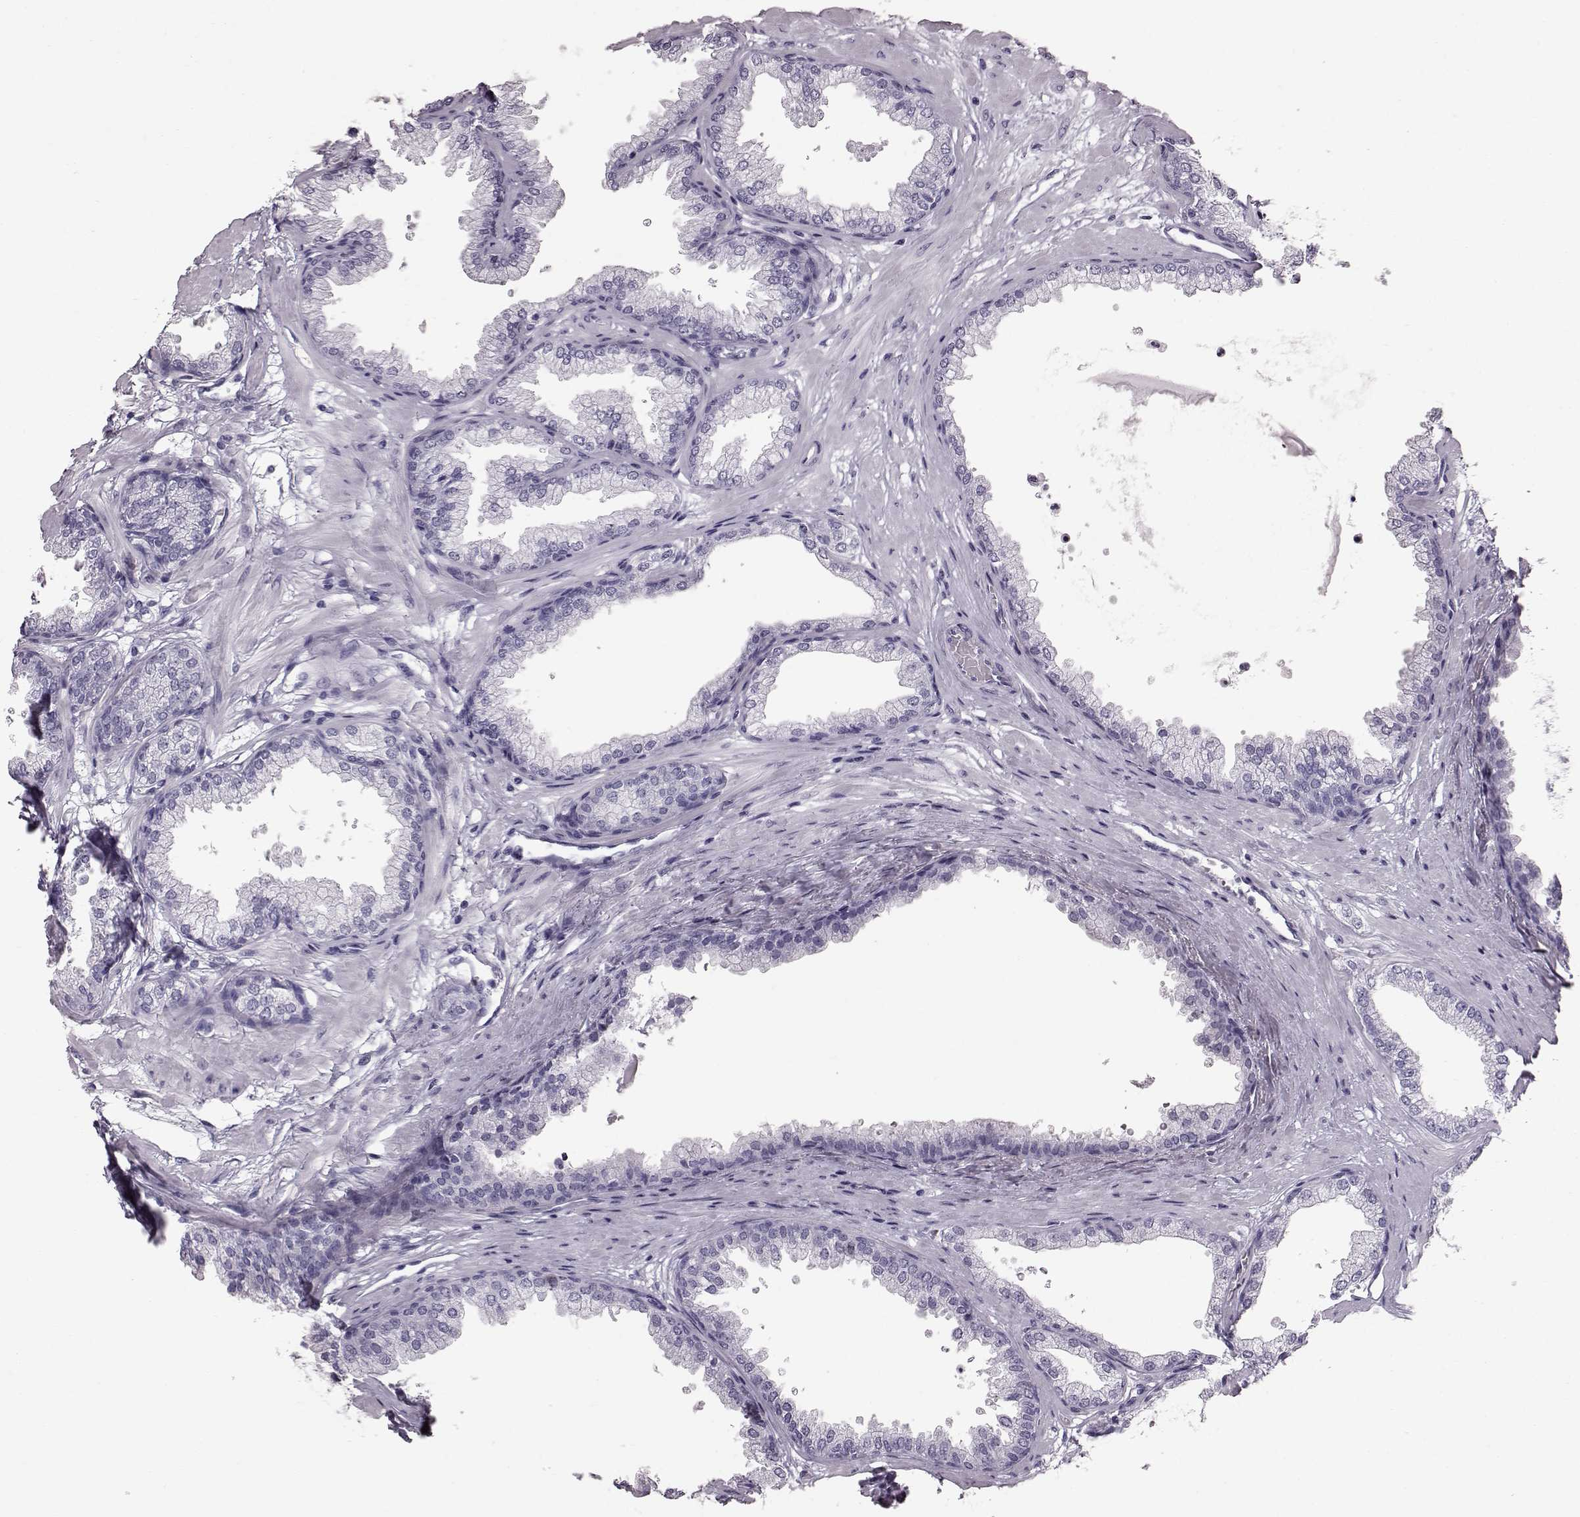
{"staining": {"intensity": "negative", "quantity": "none", "location": "none"}, "tissue": "prostate", "cell_type": "Glandular cells", "image_type": "normal", "snomed": [{"axis": "morphology", "description": "Normal tissue, NOS"}, {"axis": "topography", "description": "Prostate"}], "caption": "Immunohistochemistry of normal prostate reveals no expression in glandular cells. (Brightfield microscopy of DAB (3,3'-diaminobenzidine) IHC at high magnification).", "gene": "TCHHL1", "patient": {"sex": "male", "age": 37}}